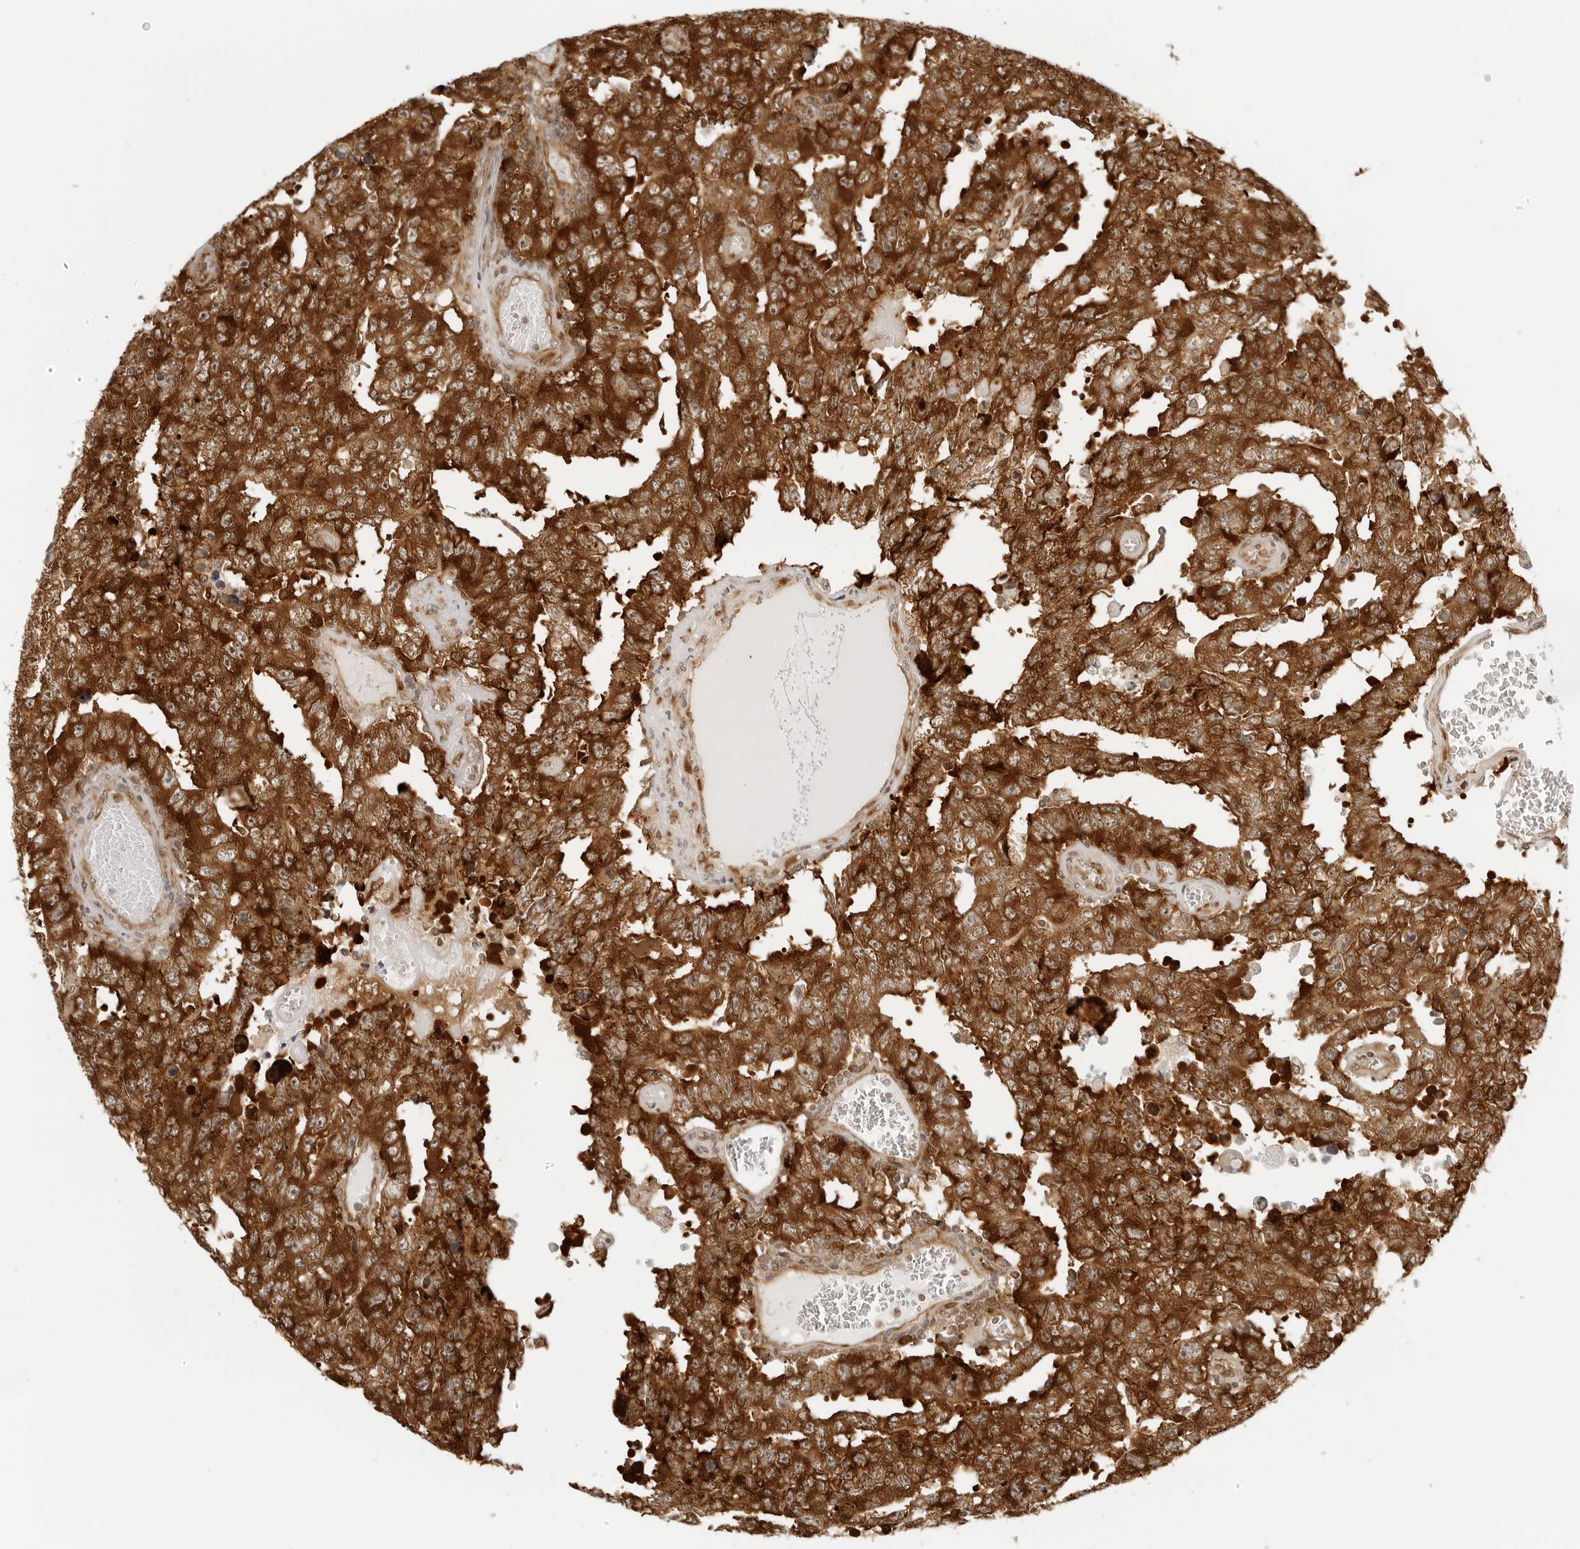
{"staining": {"intensity": "strong", "quantity": ">75%", "location": "cytoplasmic/membranous"}, "tissue": "testis cancer", "cell_type": "Tumor cells", "image_type": "cancer", "snomed": [{"axis": "morphology", "description": "Carcinoma, Embryonal, NOS"}, {"axis": "topography", "description": "Testis"}], "caption": "IHC (DAB (3,3'-diaminobenzidine)) staining of embryonal carcinoma (testis) reveals strong cytoplasmic/membranous protein expression in approximately >75% of tumor cells.", "gene": "EIF4G1", "patient": {"sex": "male", "age": 26}}